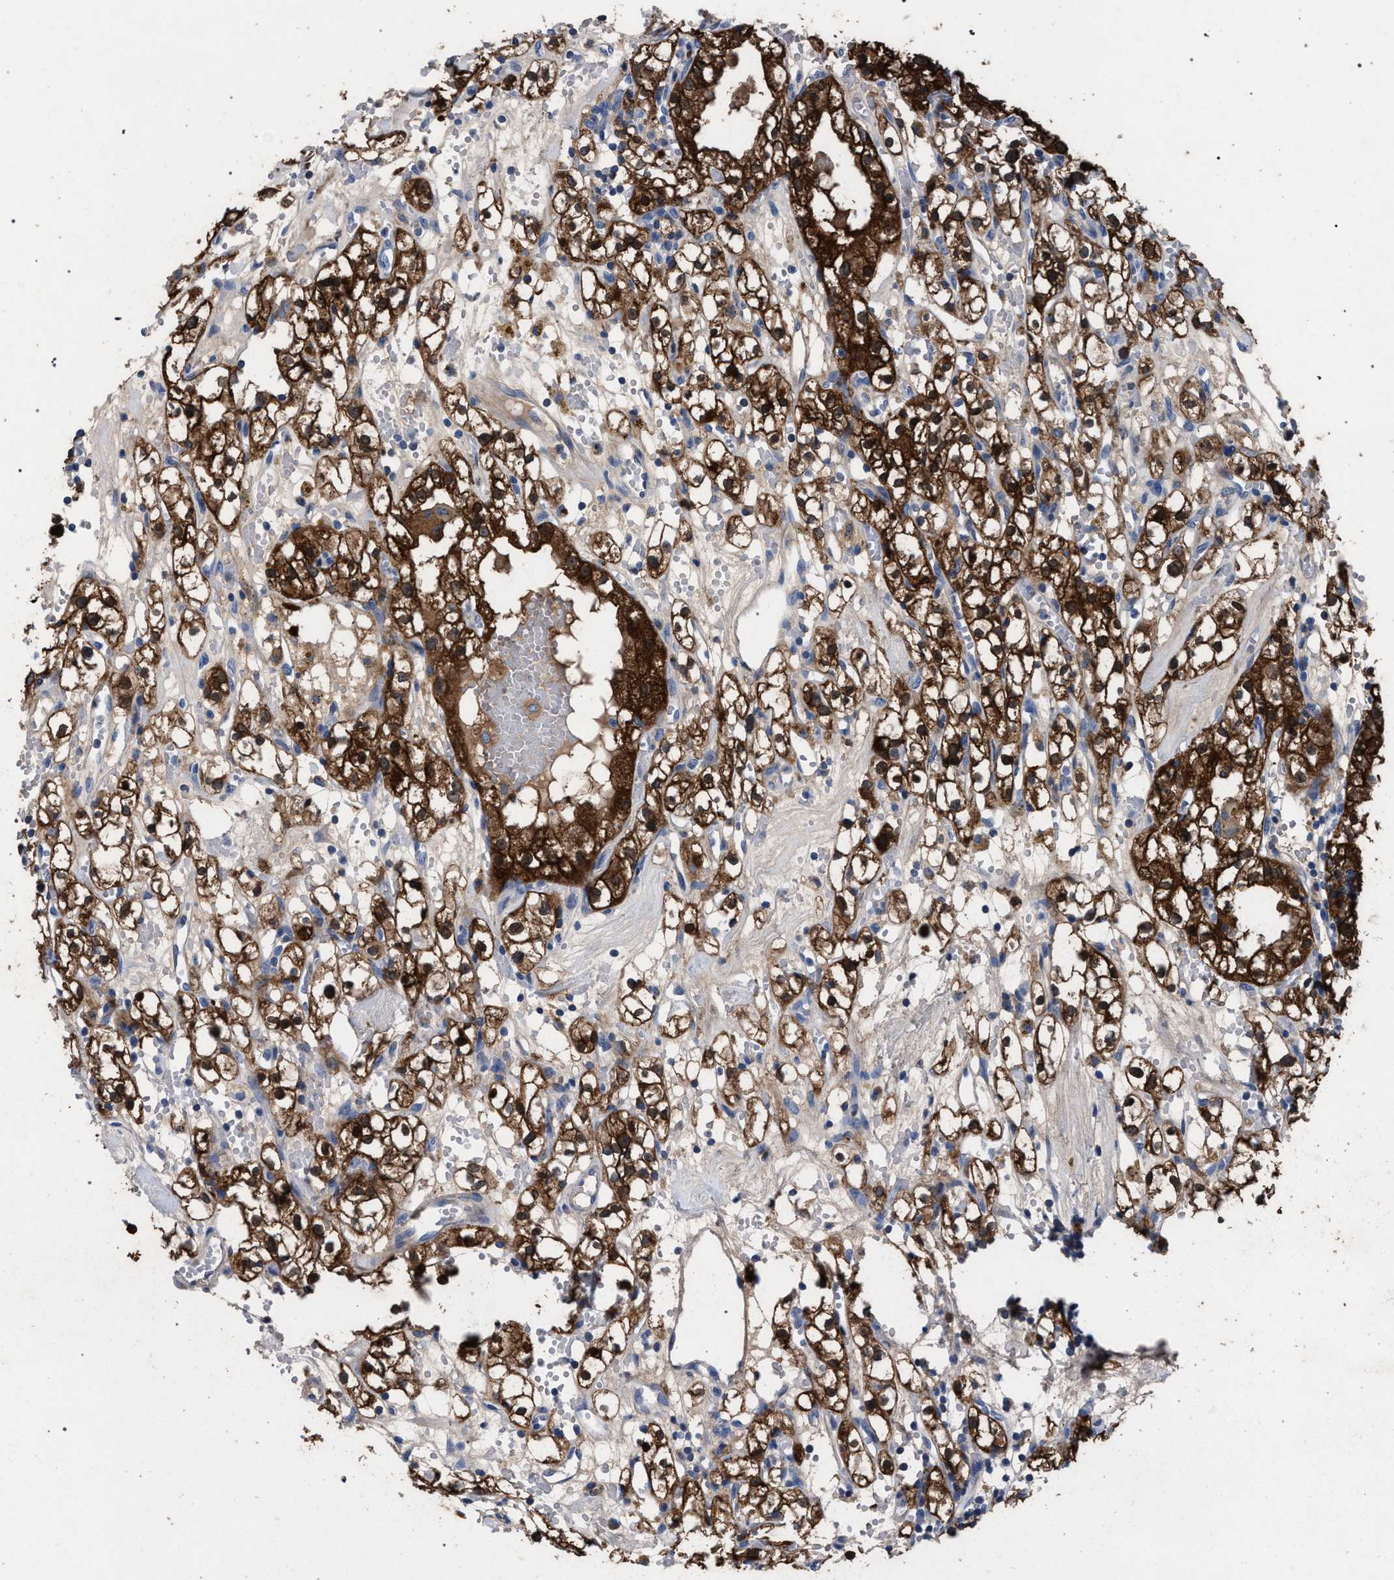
{"staining": {"intensity": "strong", "quantity": ">75%", "location": "cytoplasmic/membranous"}, "tissue": "renal cancer", "cell_type": "Tumor cells", "image_type": "cancer", "snomed": [{"axis": "morphology", "description": "Adenocarcinoma, NOS"}, {"axis": "topography", "description": "Kidney"}], "caption": "IHC photomicrograph of neoplastic tissue: human renal cancer stained using immunohistochemistry (IHC) reveals high levels of strong protein expression localized specifically in the cytoplasmic/membranous of tumor cells, appearing as a cytoplasmic/membranous brown color.", "gene": "CRYZ", "patient": {"sex": "male", "age": 56}}